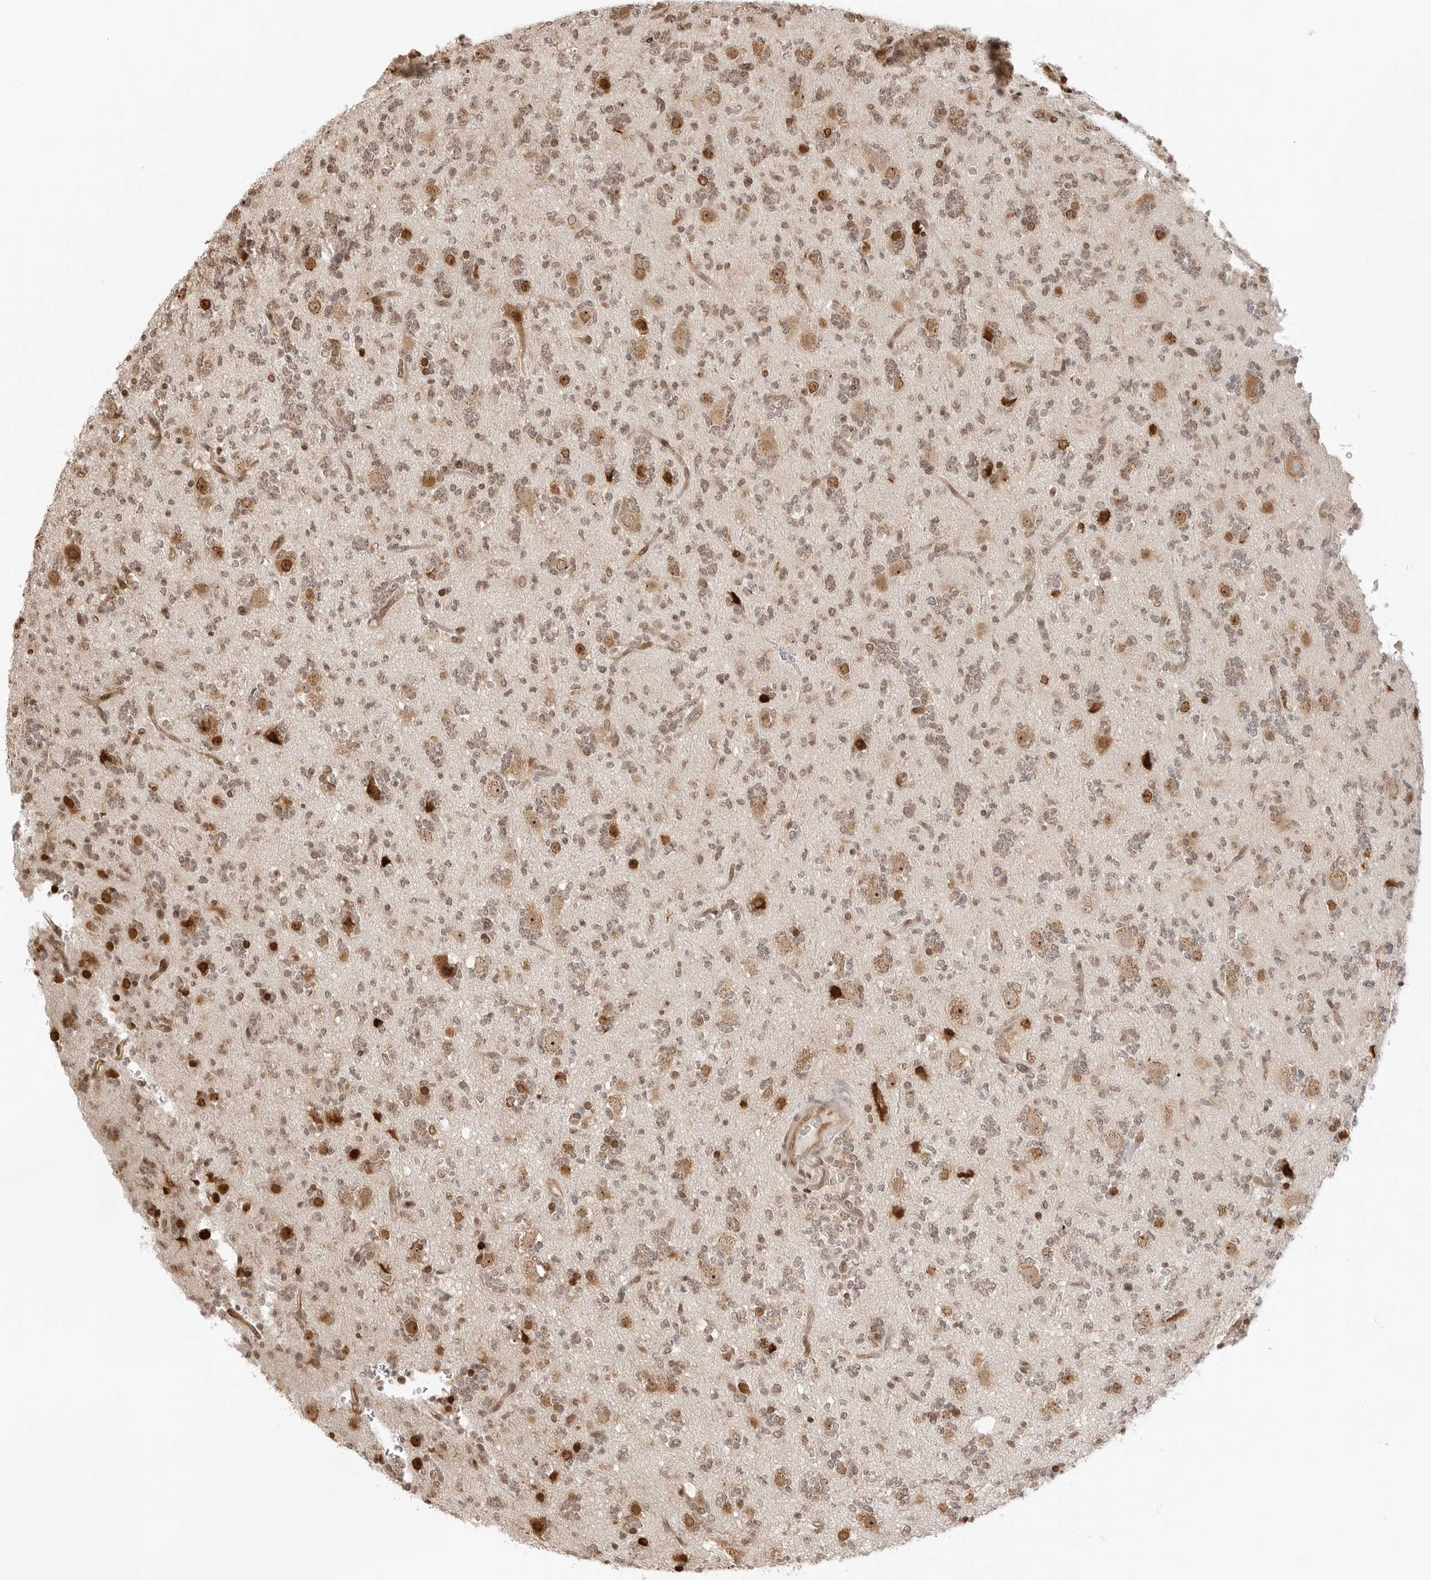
{"staining": {"intensity": "weak", "quantity": "25%-75%", "location": "nuclear"}, "tissue": "glioma", "cell_type": "Tumor cells", "image_type": "cancer", "snomed": [{"axis": "morphology", "description": "Glioma, malignant, High grade"}, {"axis": "topography", "description": "Brain"}], "caption": "About 25%-75% of tumor cells in glioma reveal weak nuclear protein expression as visualized by brown immunohistochemical staining.", "gene": "FKBP14", "patient": {"sex": "female", "age": 62}}